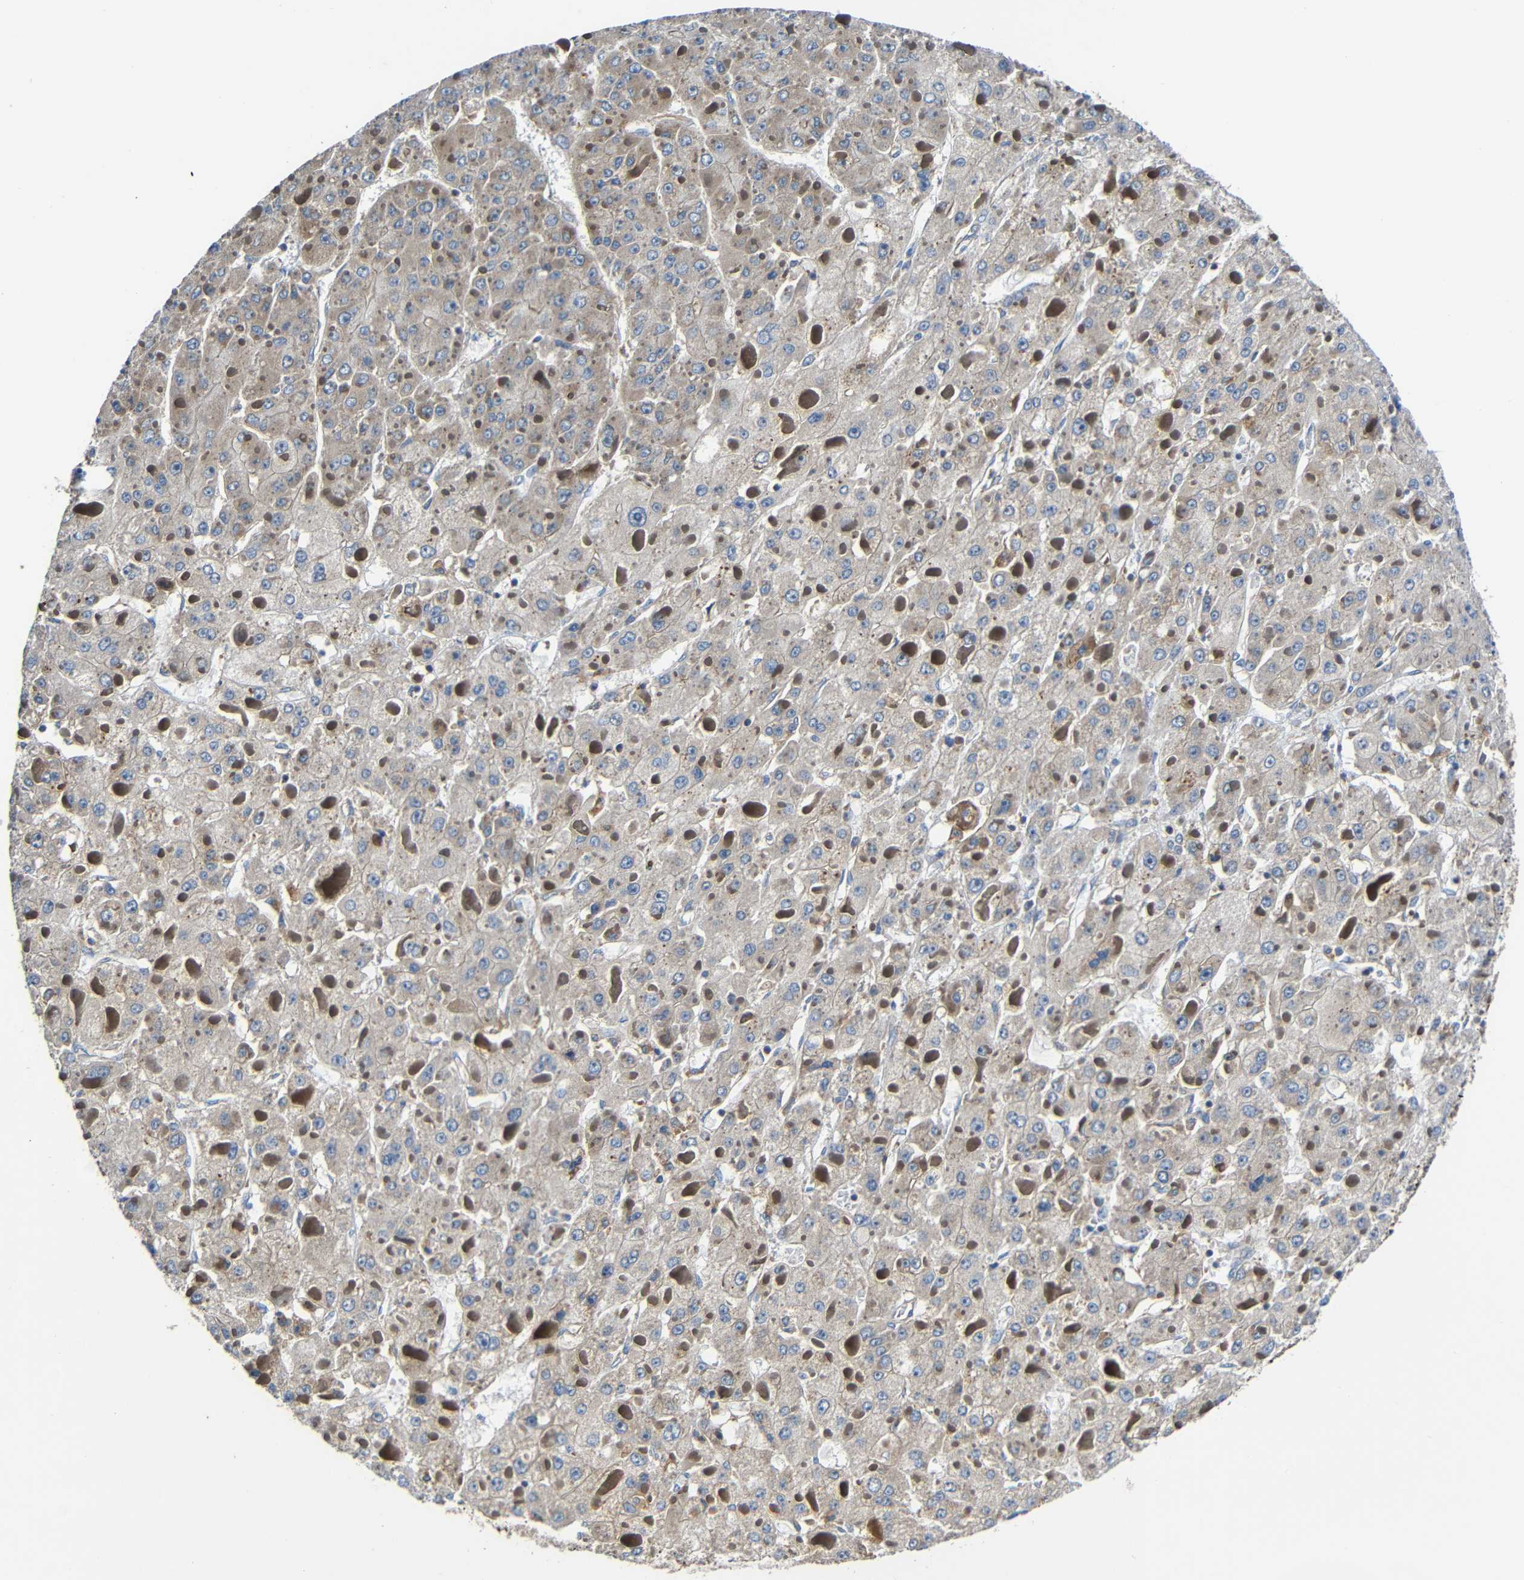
{"staining": {"intensity": "negative", "quantity": "none", "location": "none"}, "tissue": "liver cancer", "cell_type": "Tumor cells", "image_type": "cancer", "snomed": [{"axis": "morphology", "description": "Carcinoma, Hepatocellular, NOS"}, {"axis": "topography", "description": "Liver"}], "caption": "A photomicrograph of human liver hepatocellular carcinoma is negative for staining in tumor cells. (DAB (3,3'-diaminobenzidine) IHC with hematoxylin counter stain).", "gene": "RHOT2", "patient": {"sex": "female", "age": 73}}